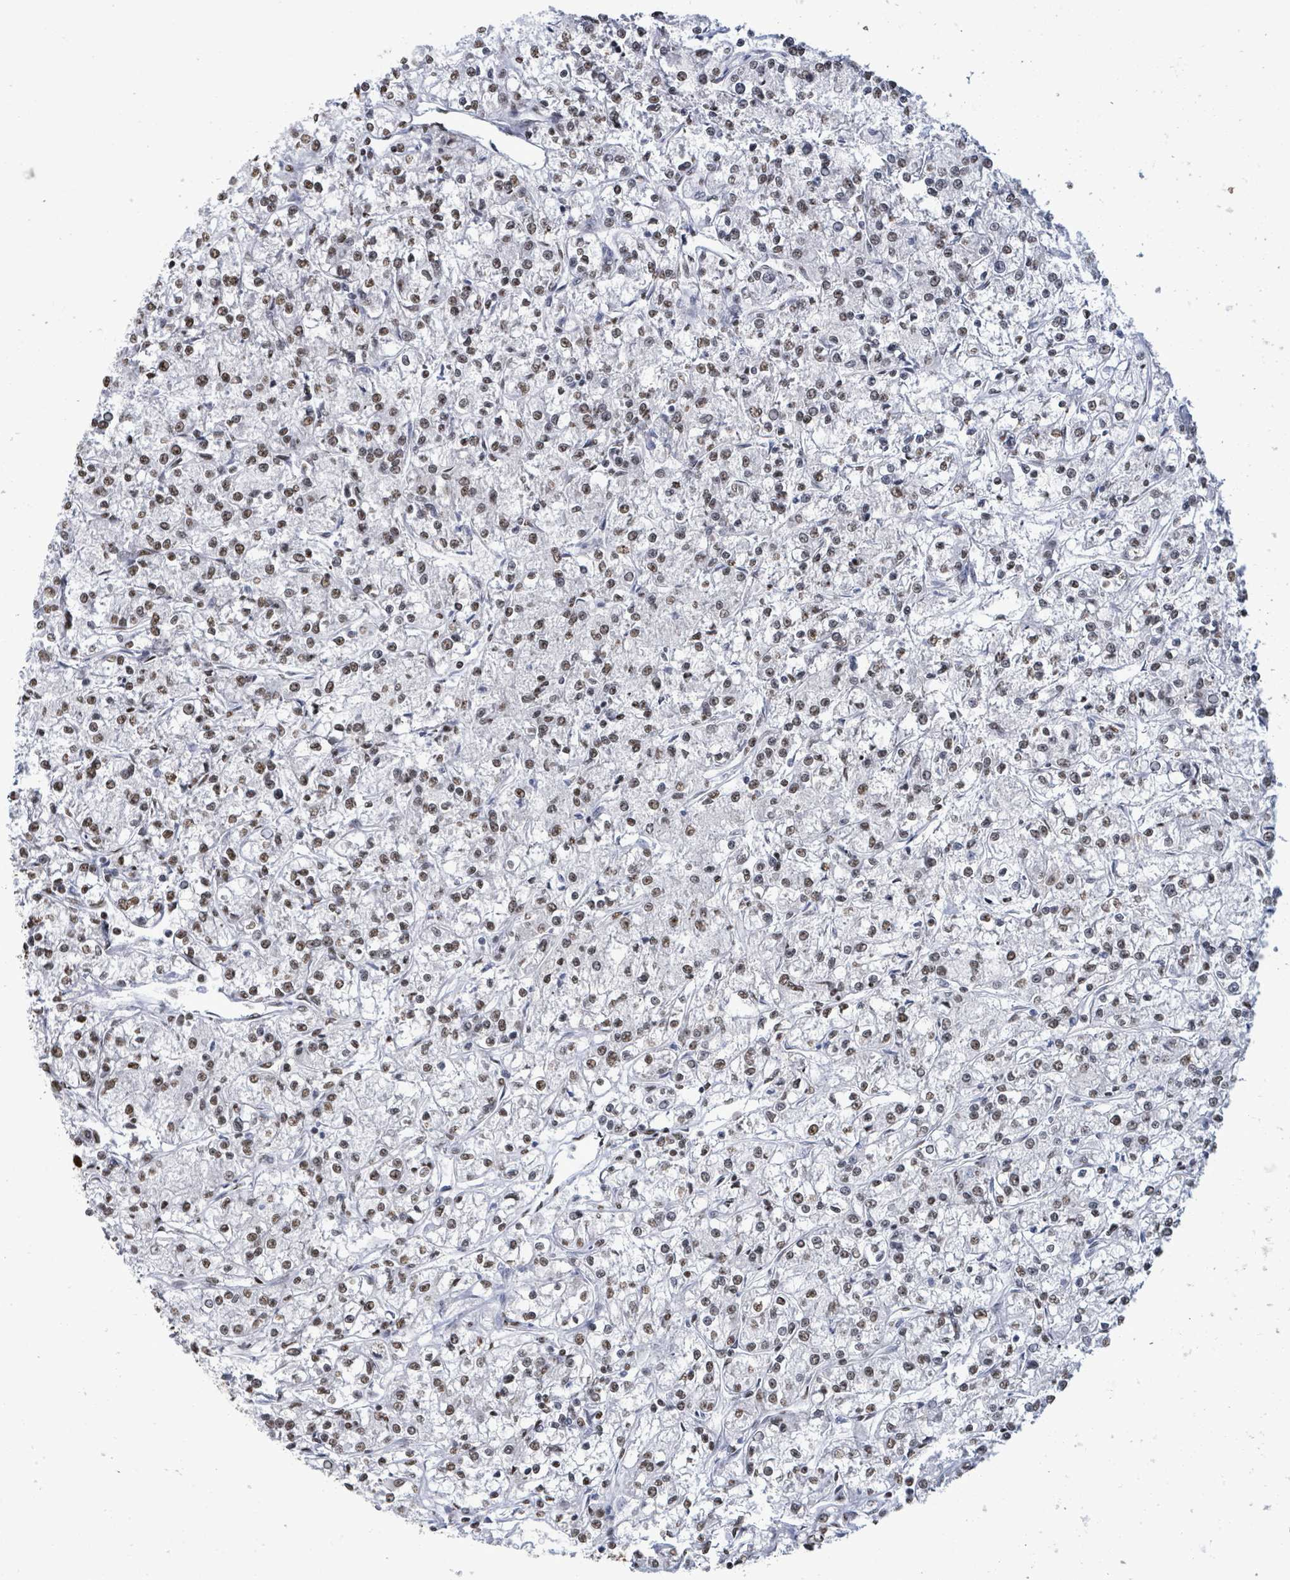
{"staining": {"intensity": "weak", "quantity": ">75%", "location": "nuclear"}, "tissue": "renal cancer", "cell_type": "Tumor cells", "image_type": "cancer", "snomed": [{"axis": "morphology", "description": "Adenocarcinoma, NOS"}, {"axis": "topography", "description": "Kidney"}], "caption": "Immunohistochemical staining of adenocarcinoma (renal) reveals low levels of weak nuclear protein expression in about >75% of tumor cells.", "gene": "SAMD14", "patient": {"sex": "female", "age": 59}}